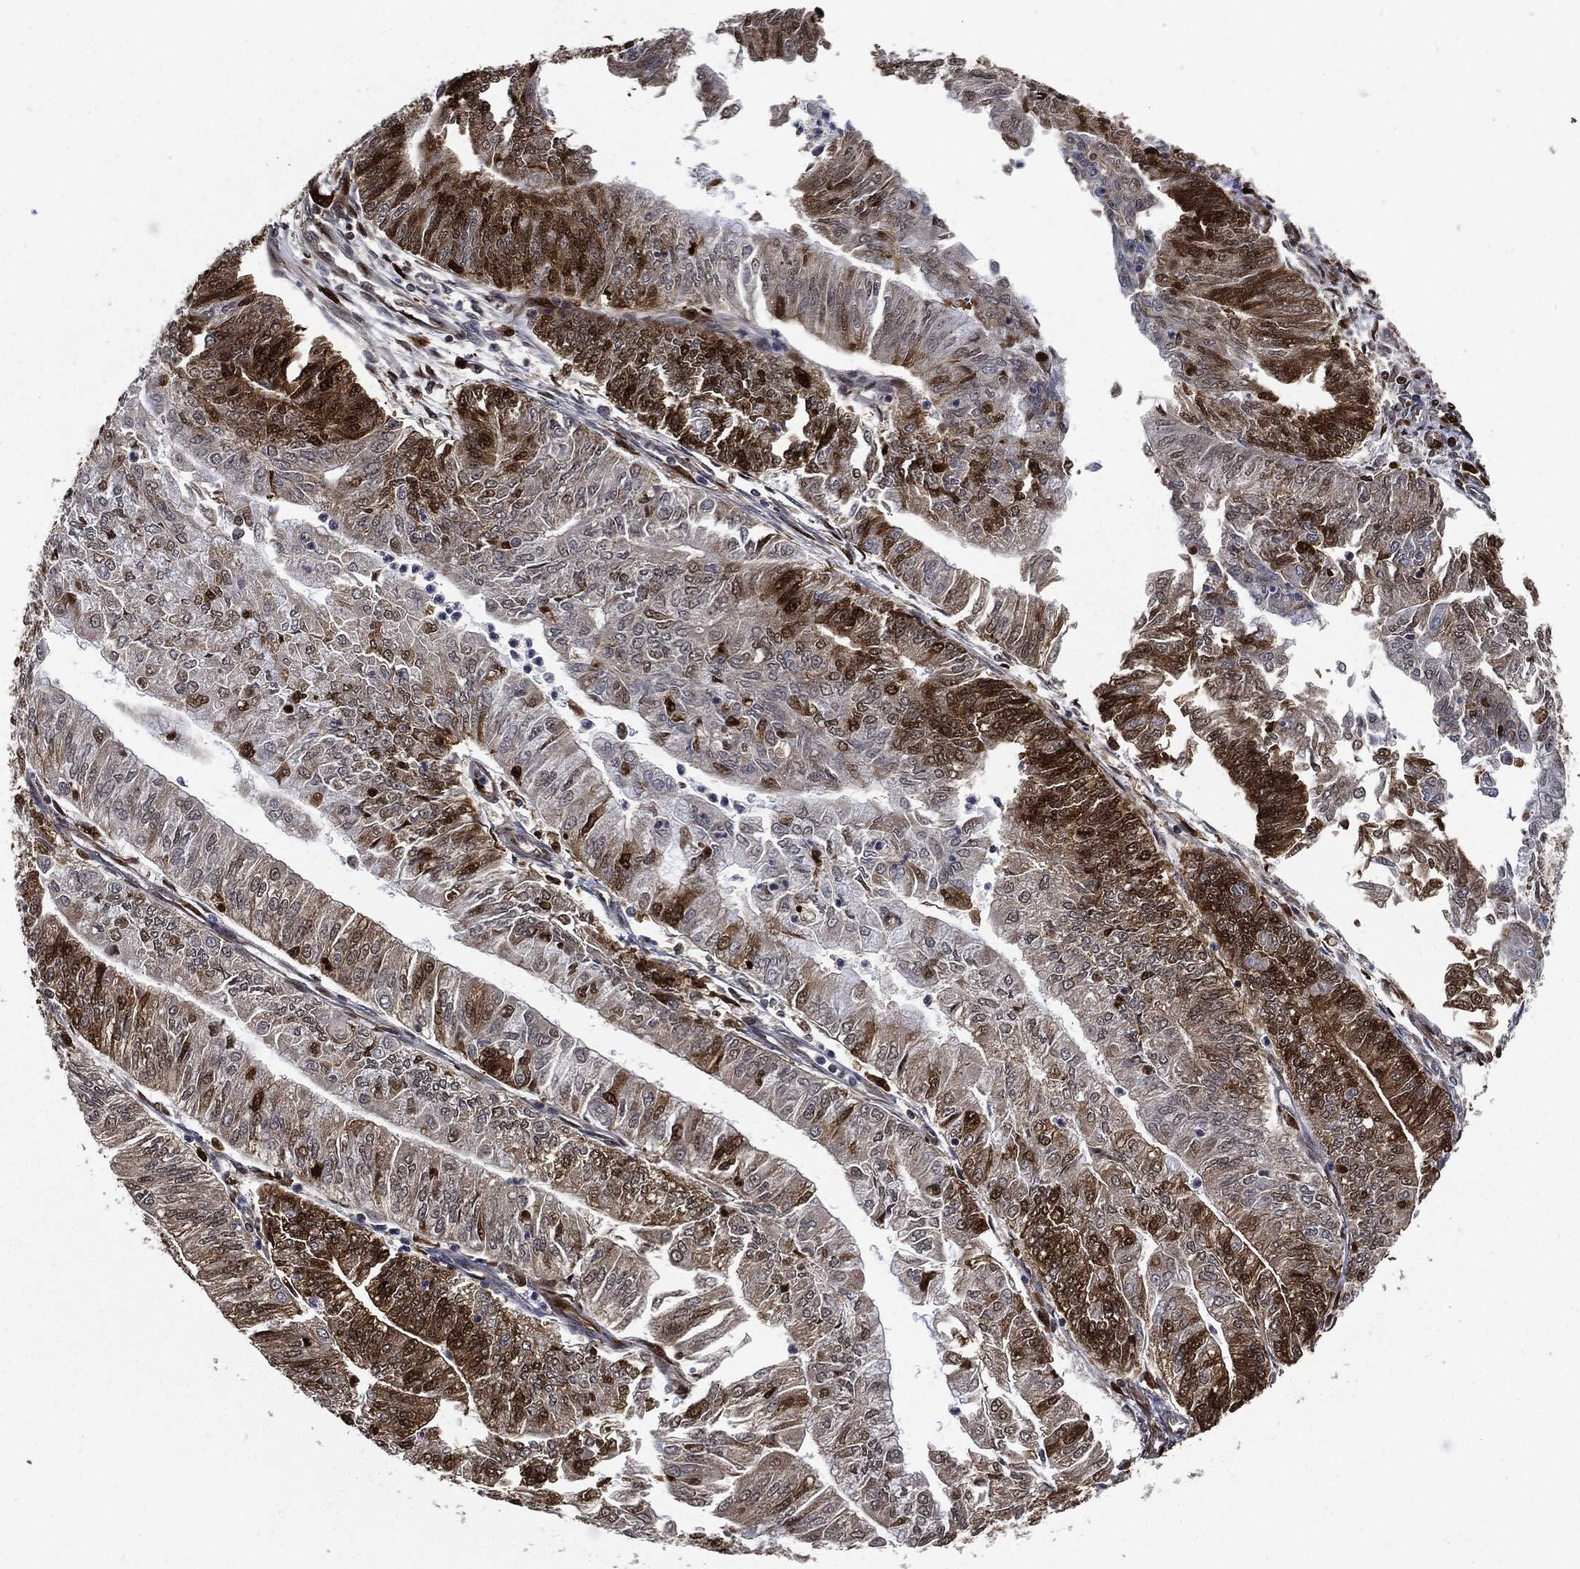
{"staining": {"intensity": "strong", "quantity": "25%-75%", "location": "cytoplasmic/membranous,nuclear"}, "tissue": "endometrial cancer", "cell_type": "Tumor cells", "image_type": "cancer", "snomed": [{"axis": "morphology", "description": "Adenocarcinoma, NOS"}, {"axis": "topography", "description": "Endometrium"}], "caption": "Protein analysis of endometrial cancer tissue reveals strong cytoplasmic/membranous and nuclear expression in about 25%-75% of tumor cells.", "gene": "PCNA", "patient": {"sex": "female", "age": 59}}